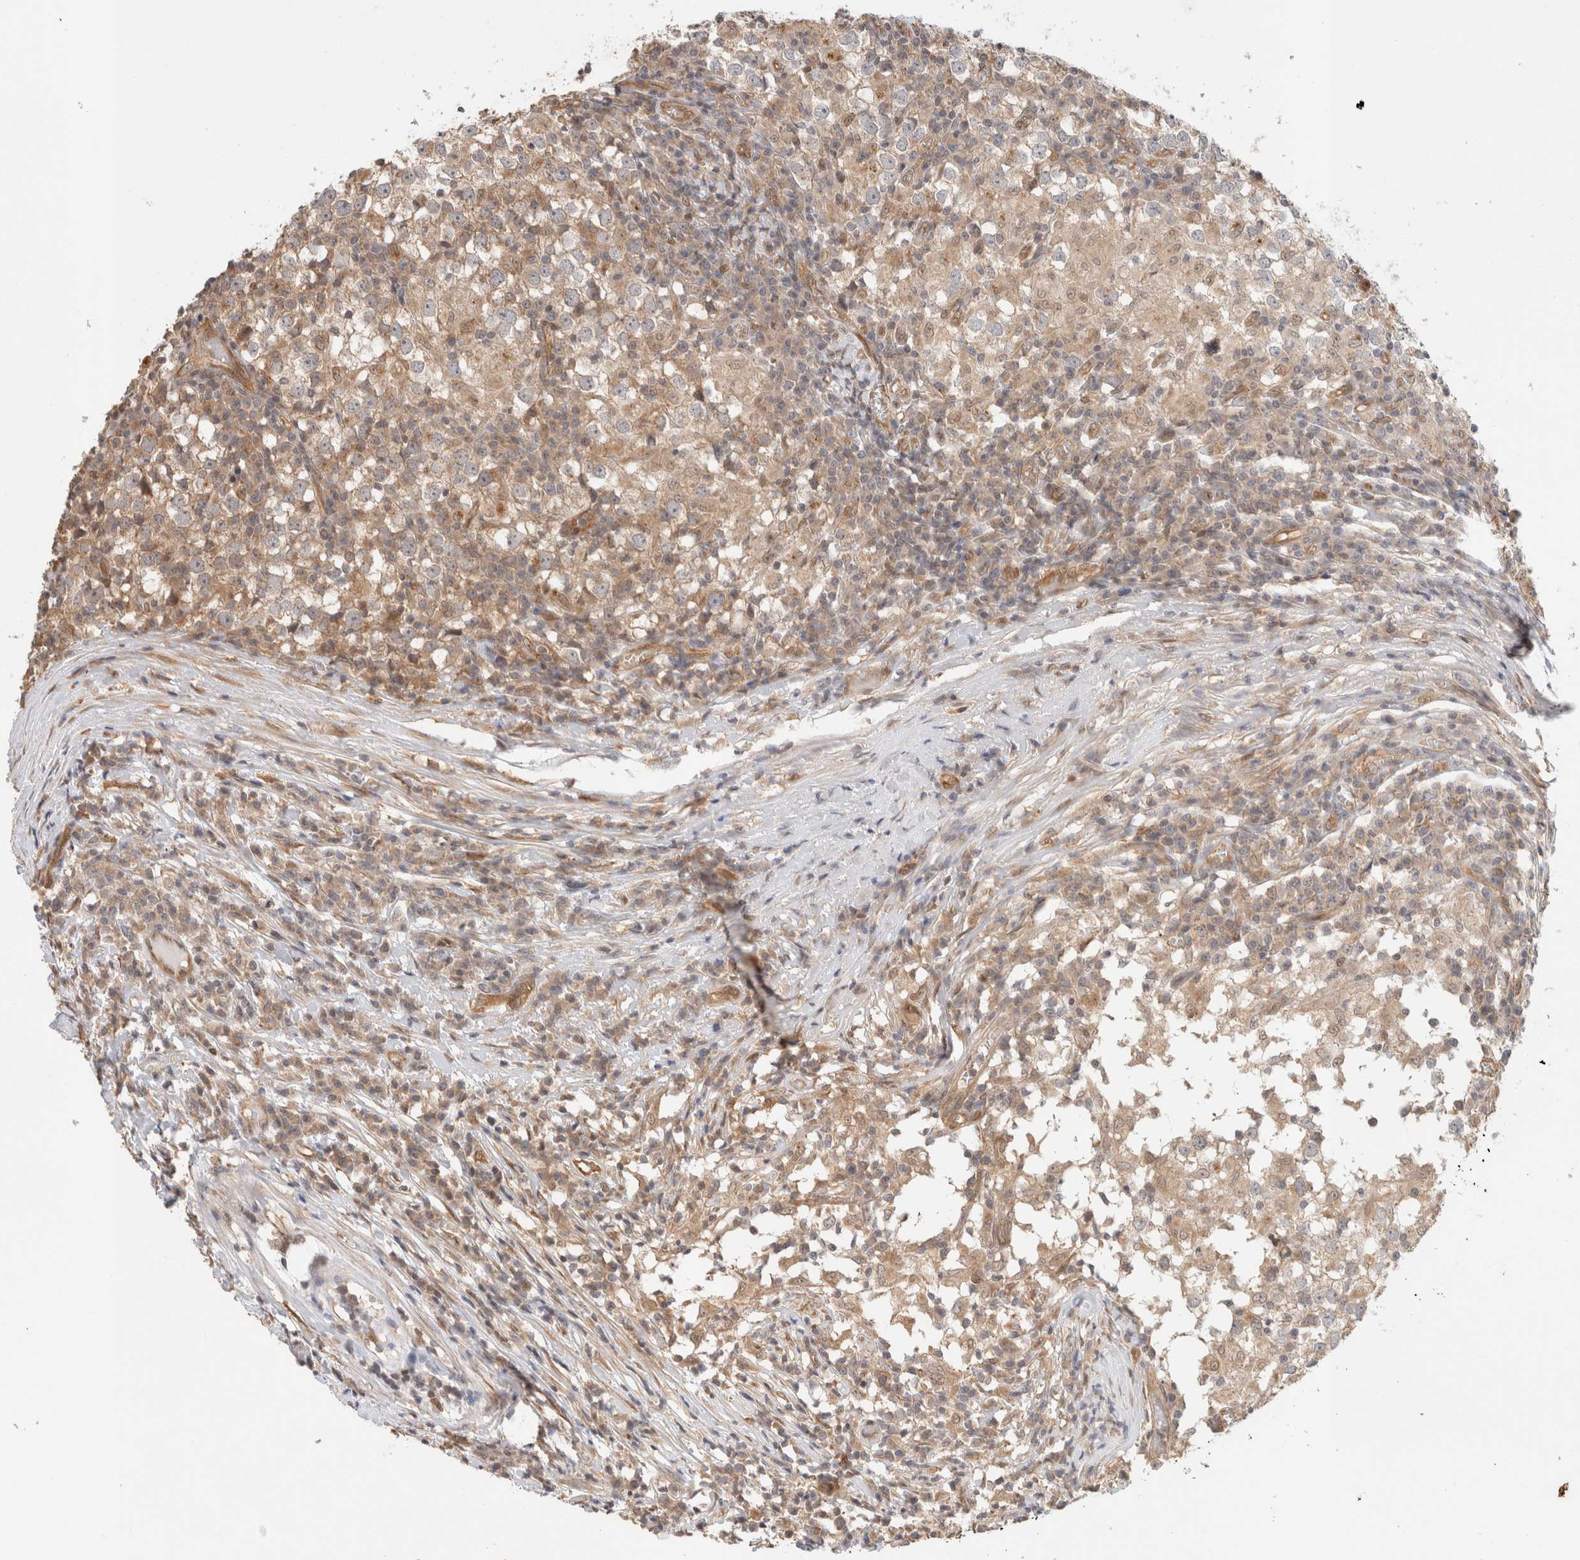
{"staining": {"intensity": "weak", "quantity": ">75%", "location": "cytoplasmic/membranous"}, "tissue": "testis cancer", "cell_type": "Tumor cells", "image_type": "cancer", "snomed": [{"axis": "morphology", "description": "Seminoma, NOS"}, {"axis": "topography", "description": "Testis"}], "caption": "Brown immunohistochemical staining in human testis seminoma reveals weak cytoplasmic/membranous staining in approximately >75% of tumor cells.", "gene": "OTUD6B", "patient": {"sex": "male", "age": 65}}